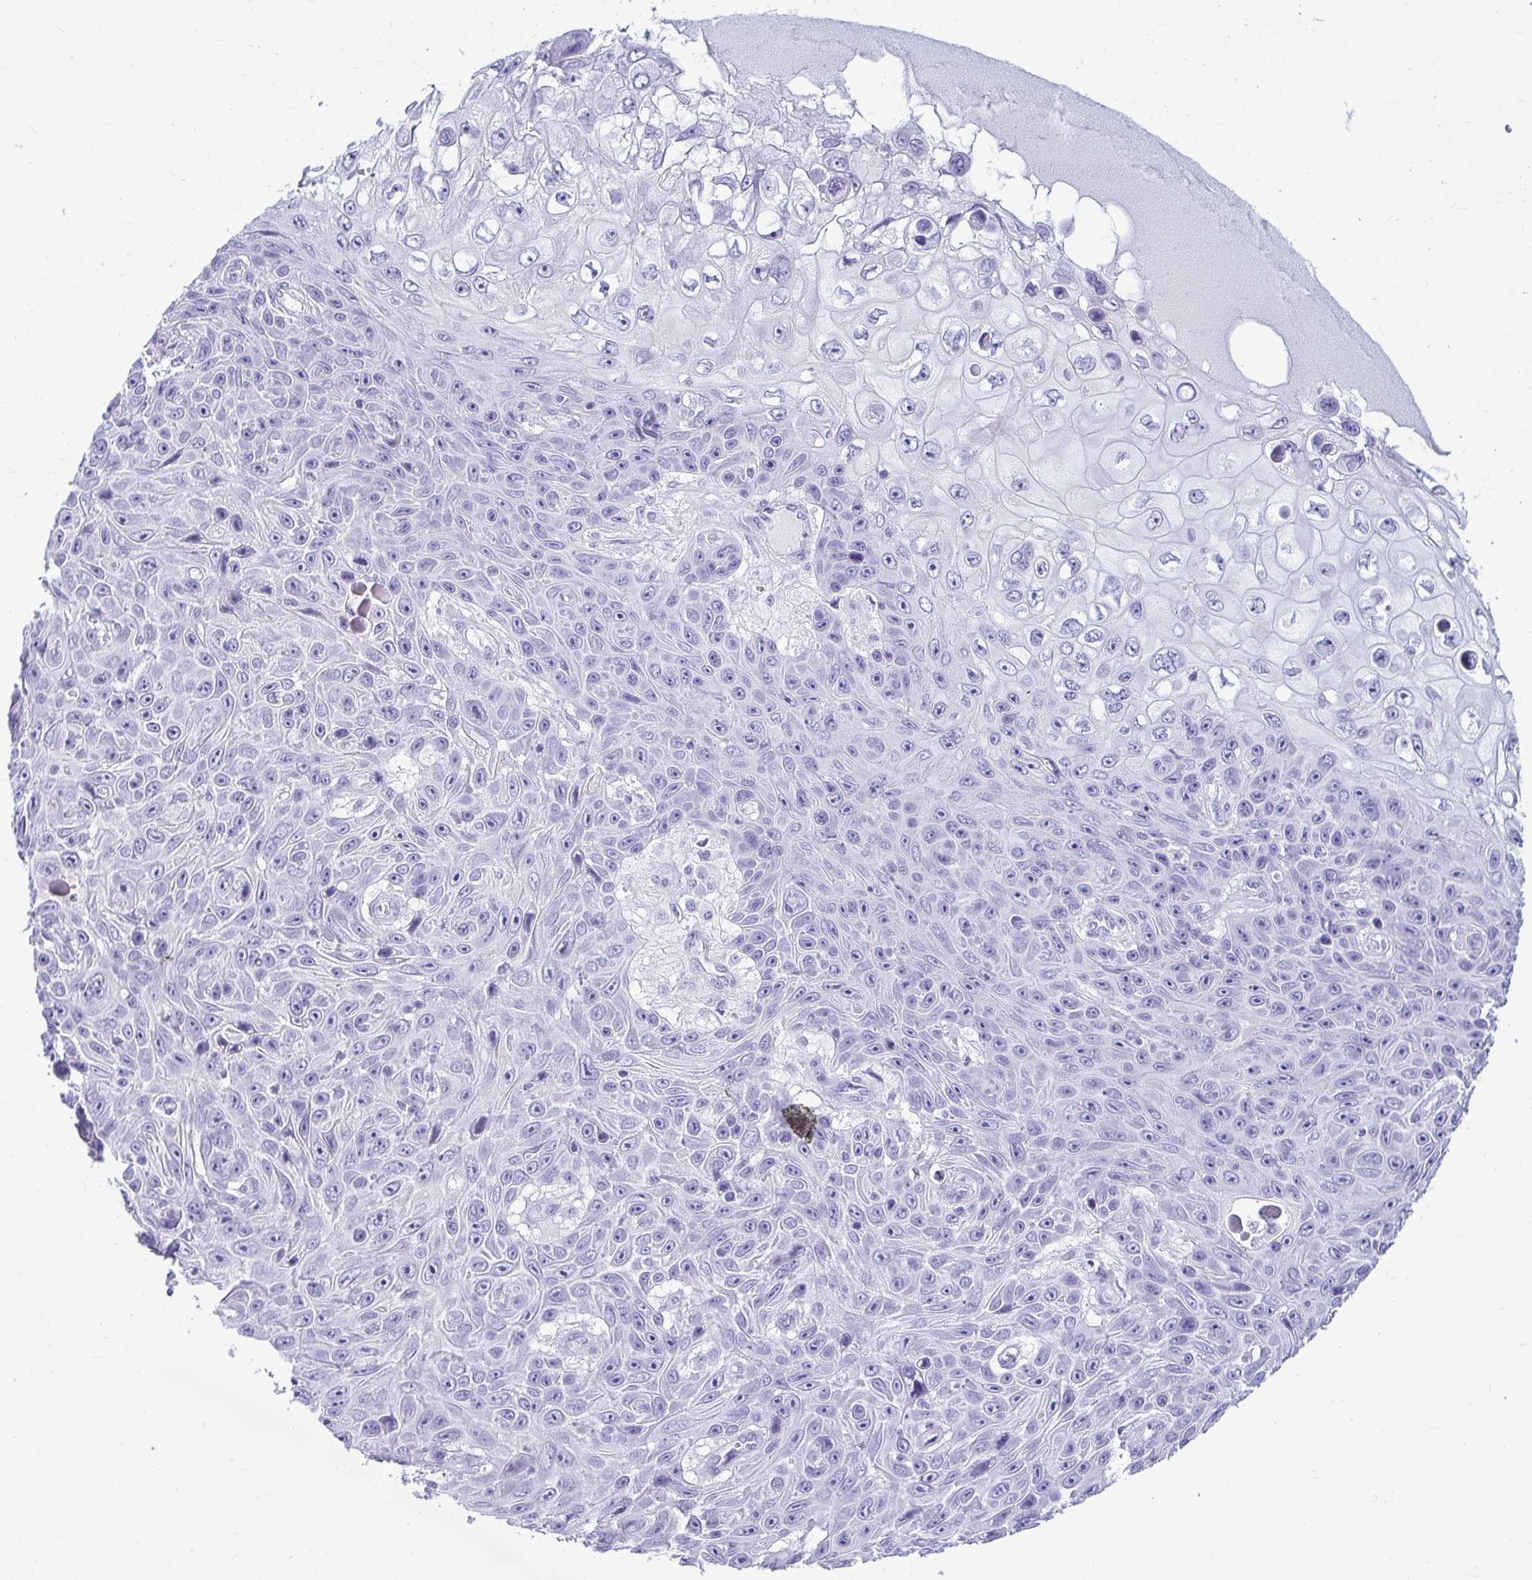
{"staining": {"intensity": "negative", "quantity": "none", "location": "none"}, "tissue": "skin cancer", "cell_type": "Tumor cells", "image_type": "cancer", "snomed": [{"axis": "morphology", "description": "Squamous cell carcinoma, NOS"}, {"axis": "topography", "description": "Skin"}], "caption": "Human skin cancer stained for a protein using immunohistochemistry reveals no positivity in tumor cells.", "gene": "CLGN", "patient": {"sex": "male", "age": 82}}